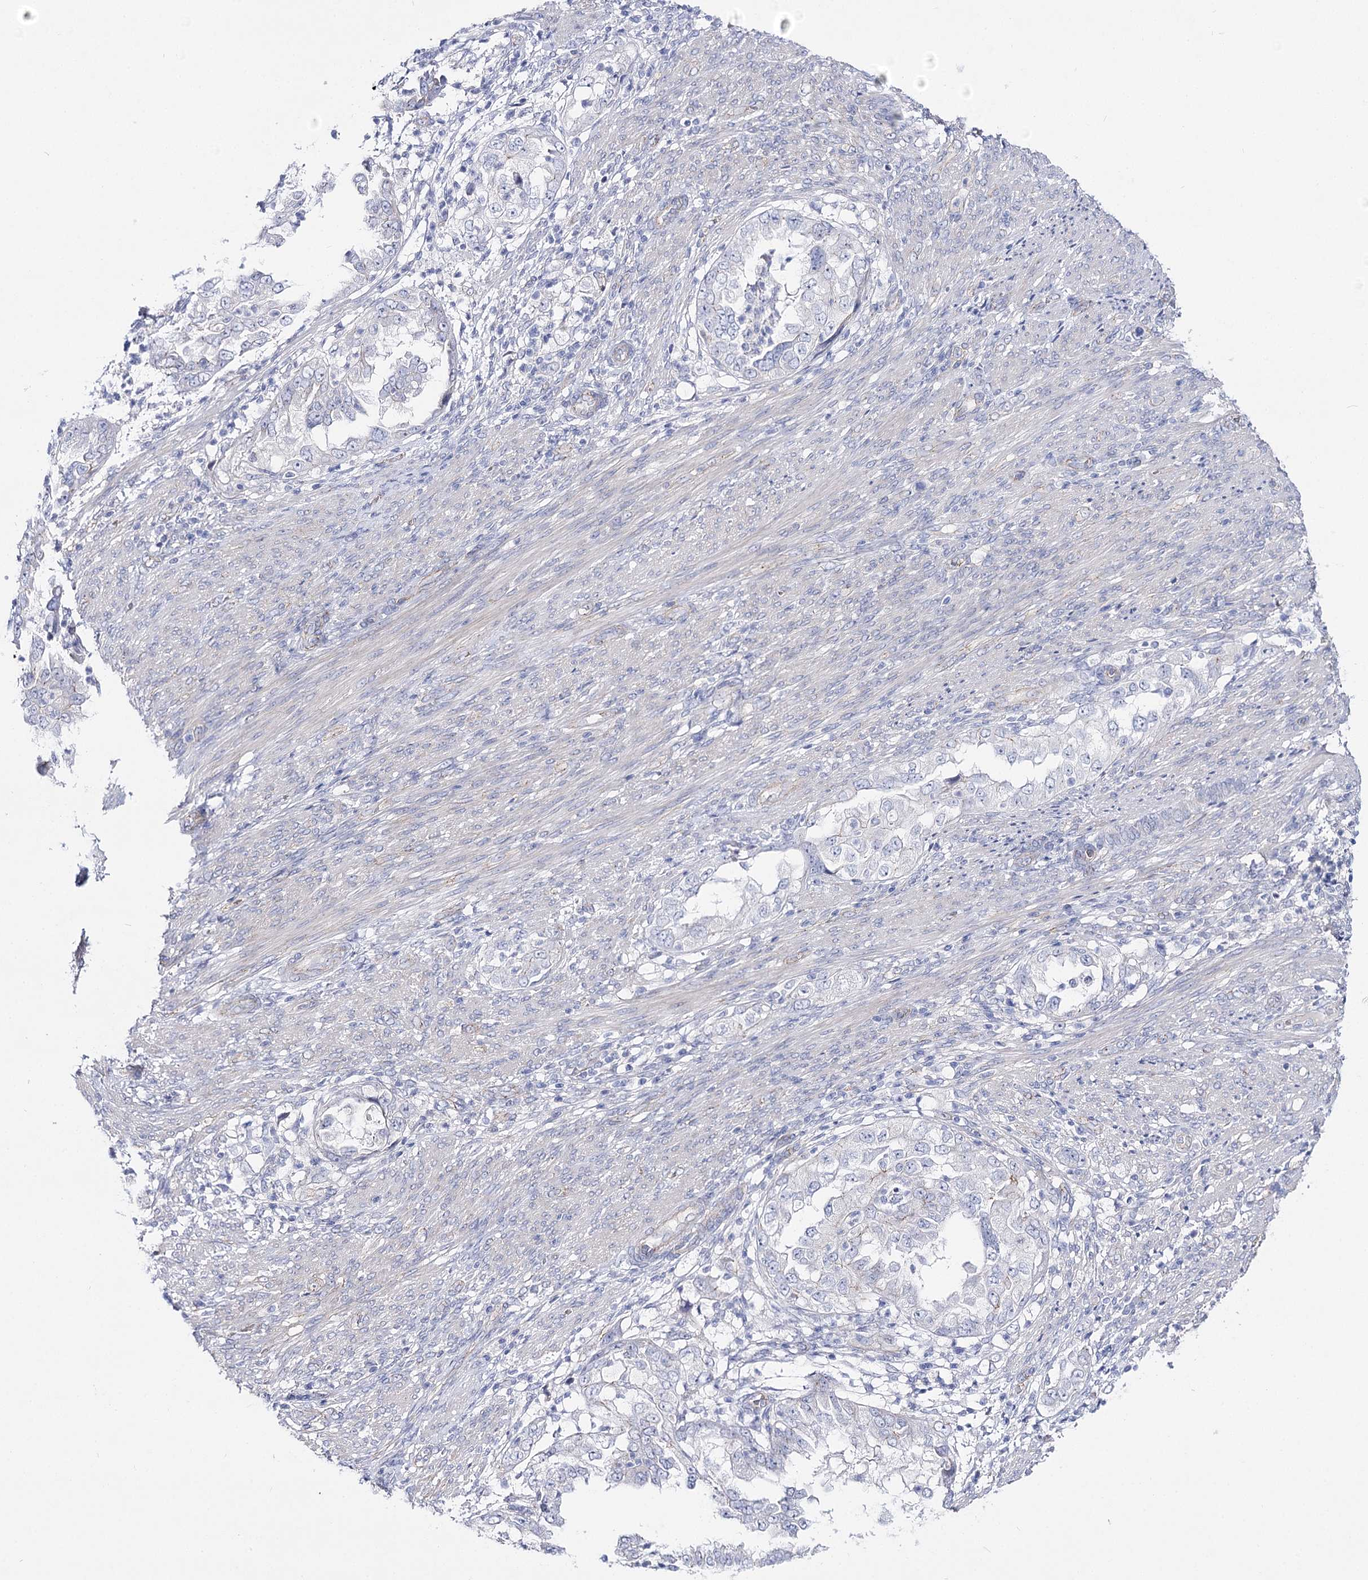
{"staining": {"intensity": "negative", "quantity": "none", "location": "none"}, "tissue": "endometrial cancer", "cell_type": "Tumor cells", "image_type": "cancer", "snomed": [{"axis": "morphology", "description": "Adenocarcinoma, NOS"}, {"axis": "topography", "description": "Endometrium"}], "caption": "This is an immunohistochemistry histopathology image of endometrial cancer (adenocarcinoma). There is no staining in tumor cells.", "gene": "NRAP", "patient": {"sex": "female", "age": 85}}